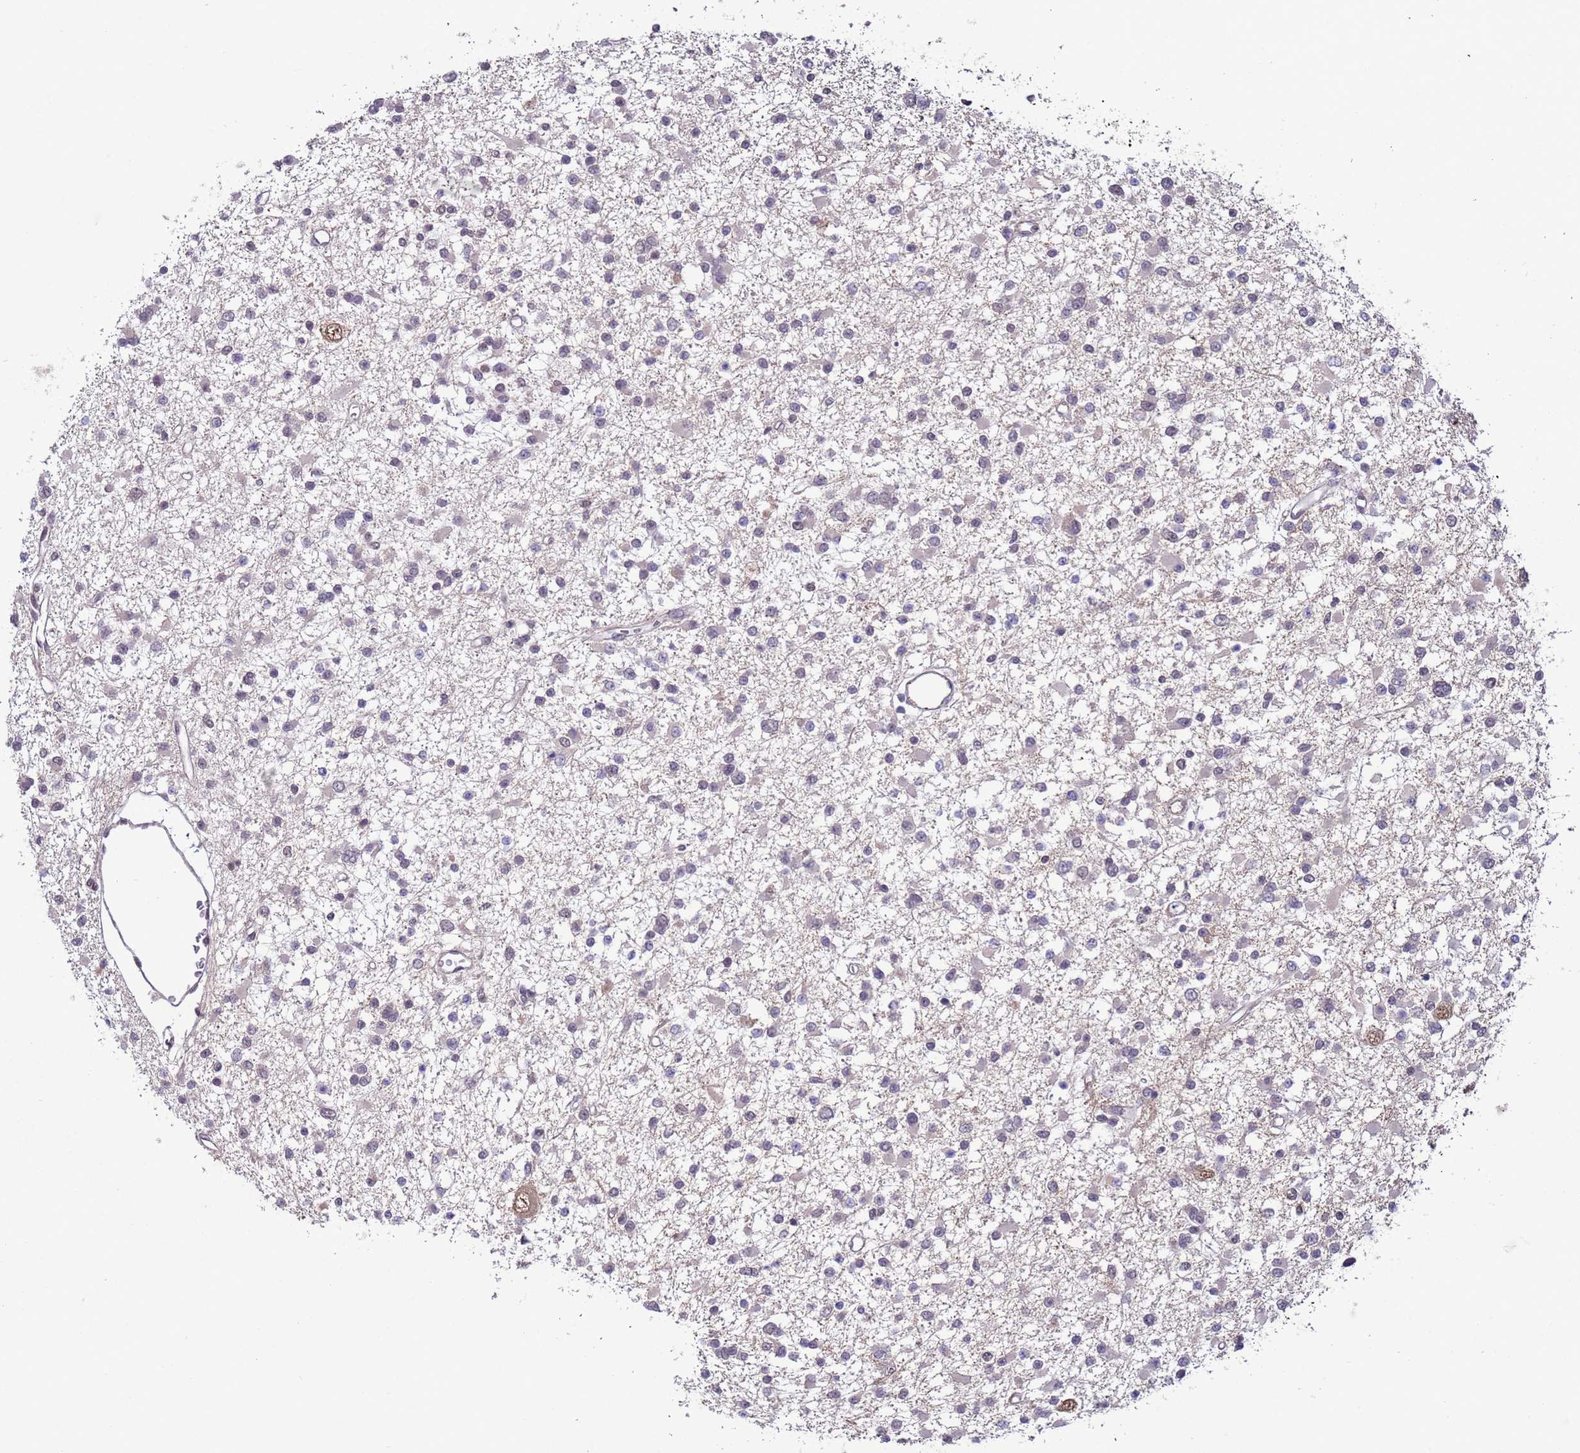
{"staining": {"intensity": "negative", "quantity": "none", "location": "none"}, "tissue": "glioma", "cell_type": "Tumor cells", "image_type": "cancer", "snomed": [{"axis": "morphology", "description": "Glioma, malignant, Low grade"}, {"axis": "topography", "description": "Brain"}], "caption": "Tumor cells show no significant protein staining in glioma.", "gene": "SHC3", "patient": {"sex": "female", "age": 22}}